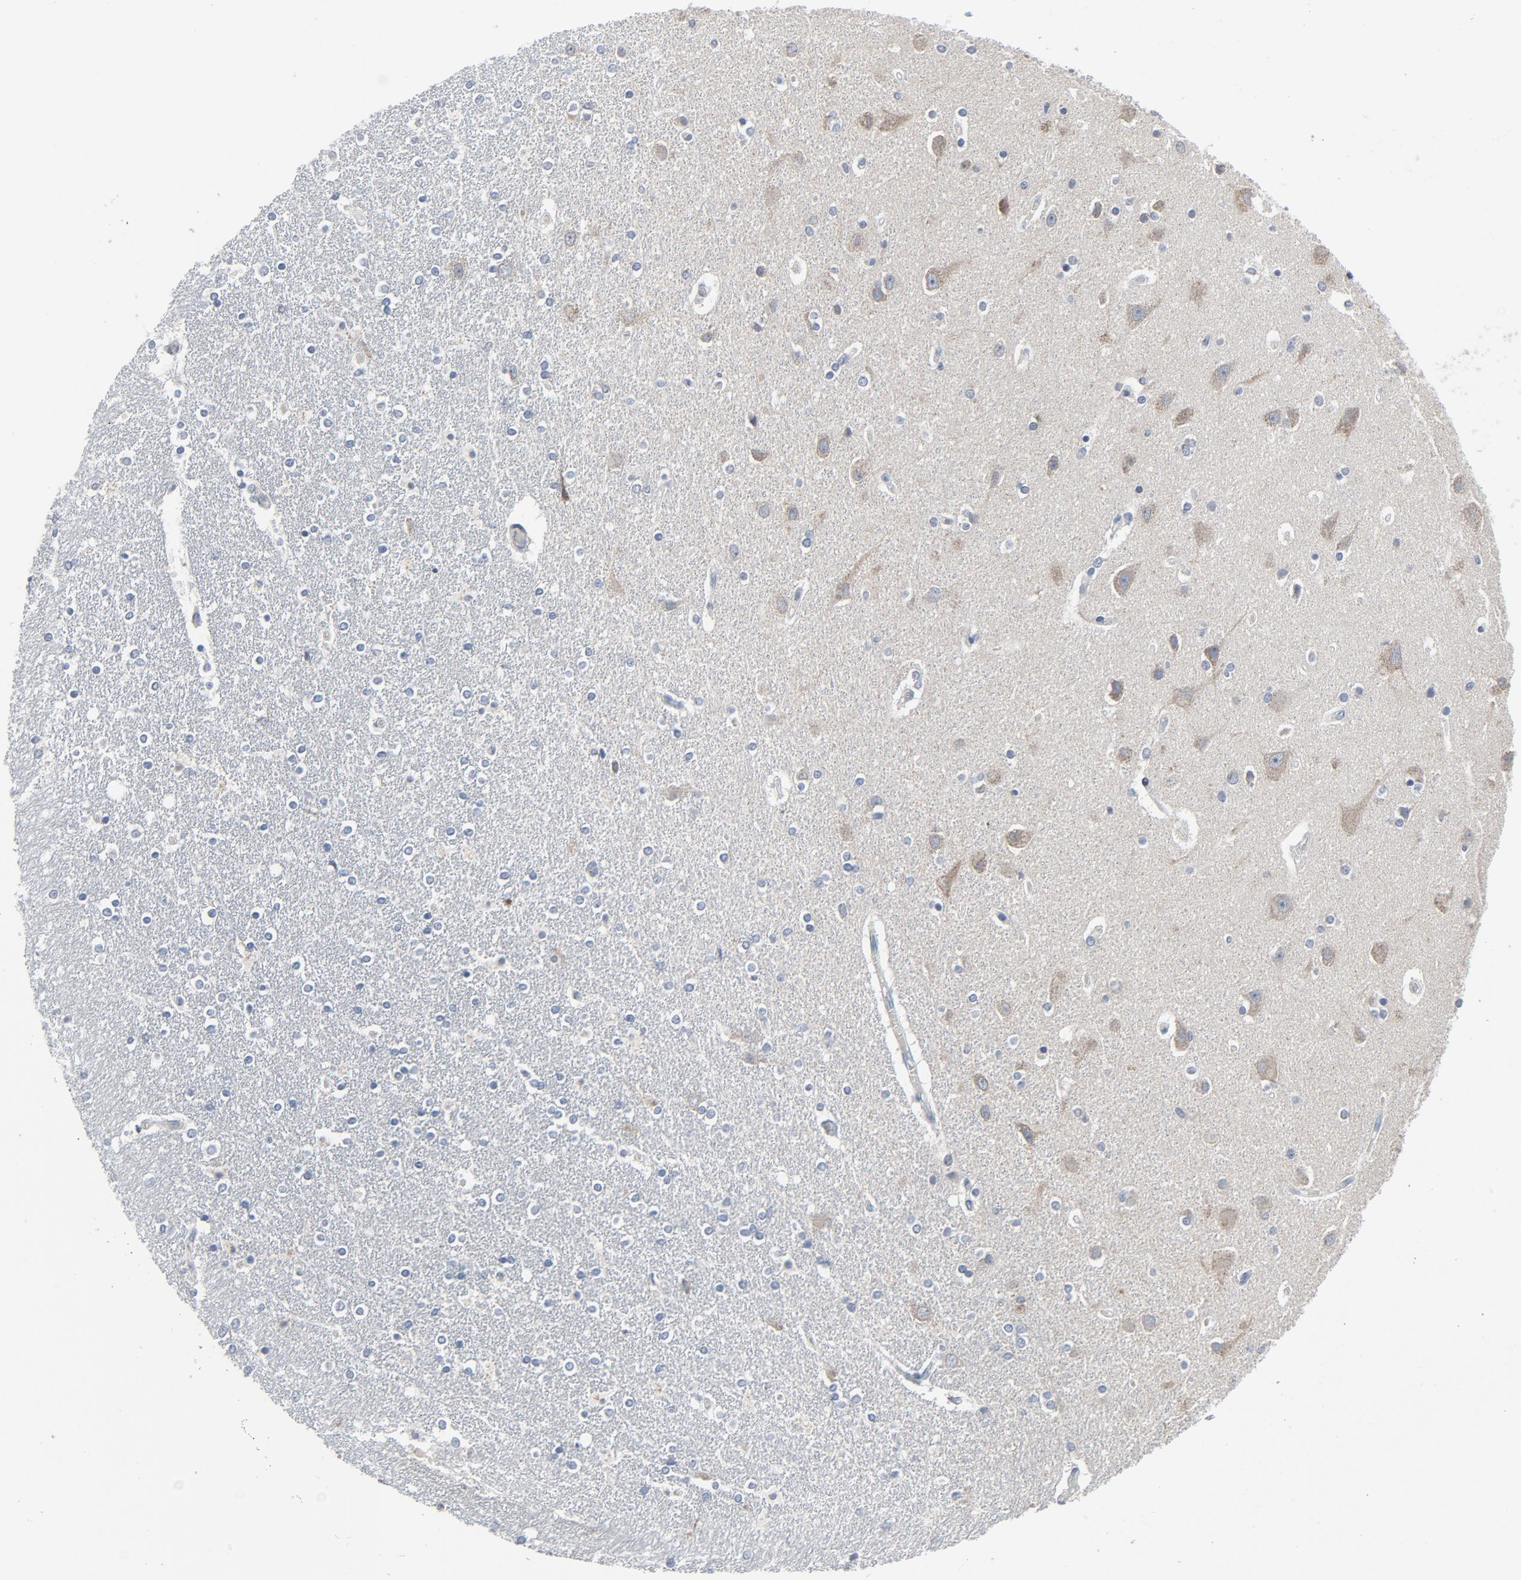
{"staining": {"intensity": "negative", "quantity": "none", "location": "none"}, "tissue": "caudate", "cell_type": "Glial cells", "image_type": "normal", "snomed": [{"axis": "morphology", "description": "Normal tissue, NOS"}, {"axis": "topography", "description": "Lateral ventricle wall"}], "caption": "Glial cells show no significant expression in unremarkable caudate. (DAB immunohistochemistry with hematoxylin counter stain).", "gene": "GPX2", "patient": {"sex": "female", "age": 54}}